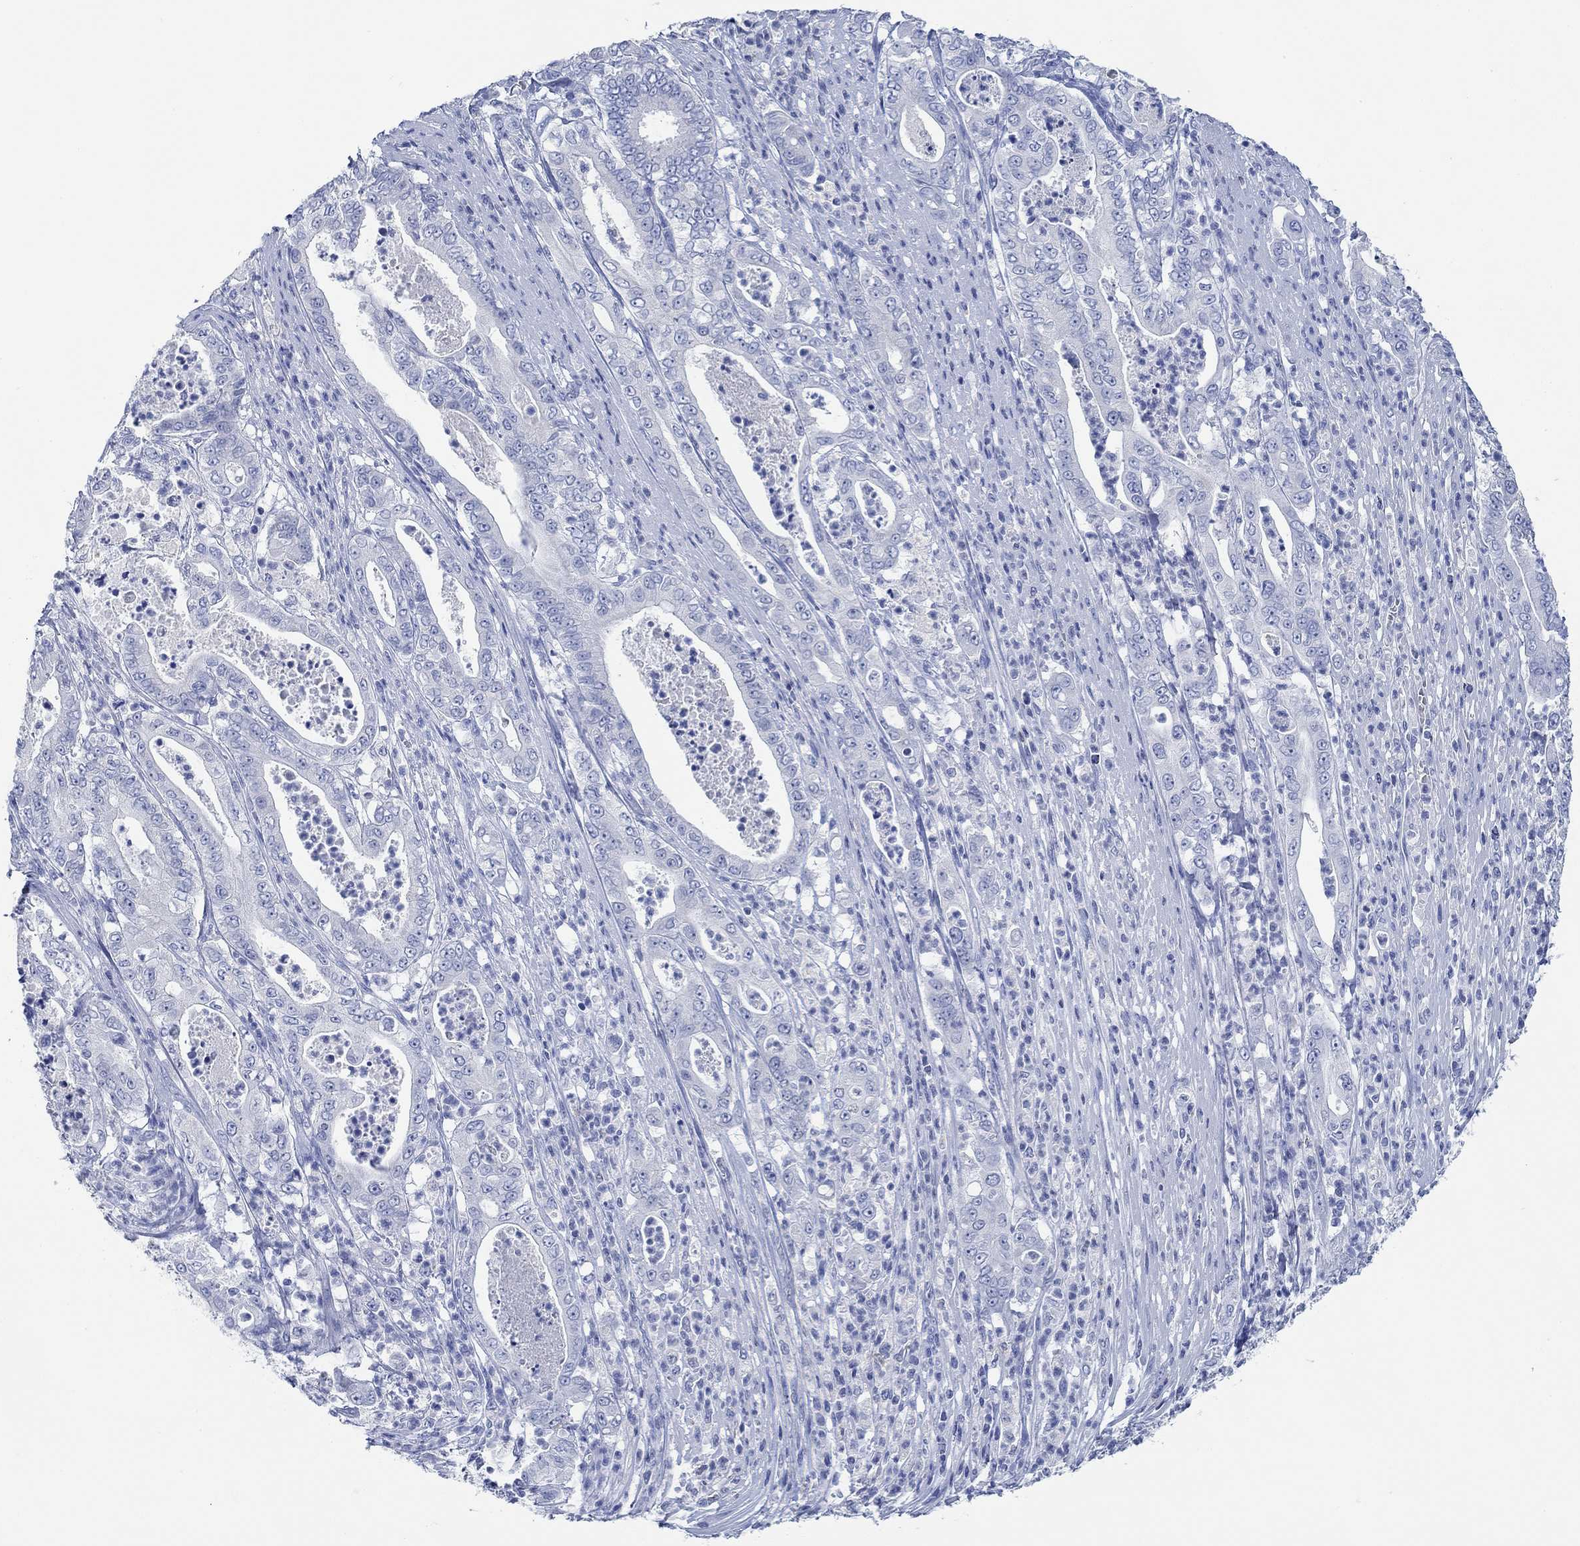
{"staining": {"intensity": "negative", "quantity": "none", "location": "none"}, "tissue": "pancreatic cancer", "cell_type": "Tumor cells", "image_type": "cancer", "snomed": [{"axis": "morphology", "description": "Adenocarcinoma, NOS"}, {"axis": "topography", "description": "Pancreas"}], "caption": "This is an immunohistochemistry image of pancreatic cancer (adenocarcinoma). There is no staining in tumor cells.", "gene": "PPP1R17", "patient": {"sex": "male", "age": 71}}